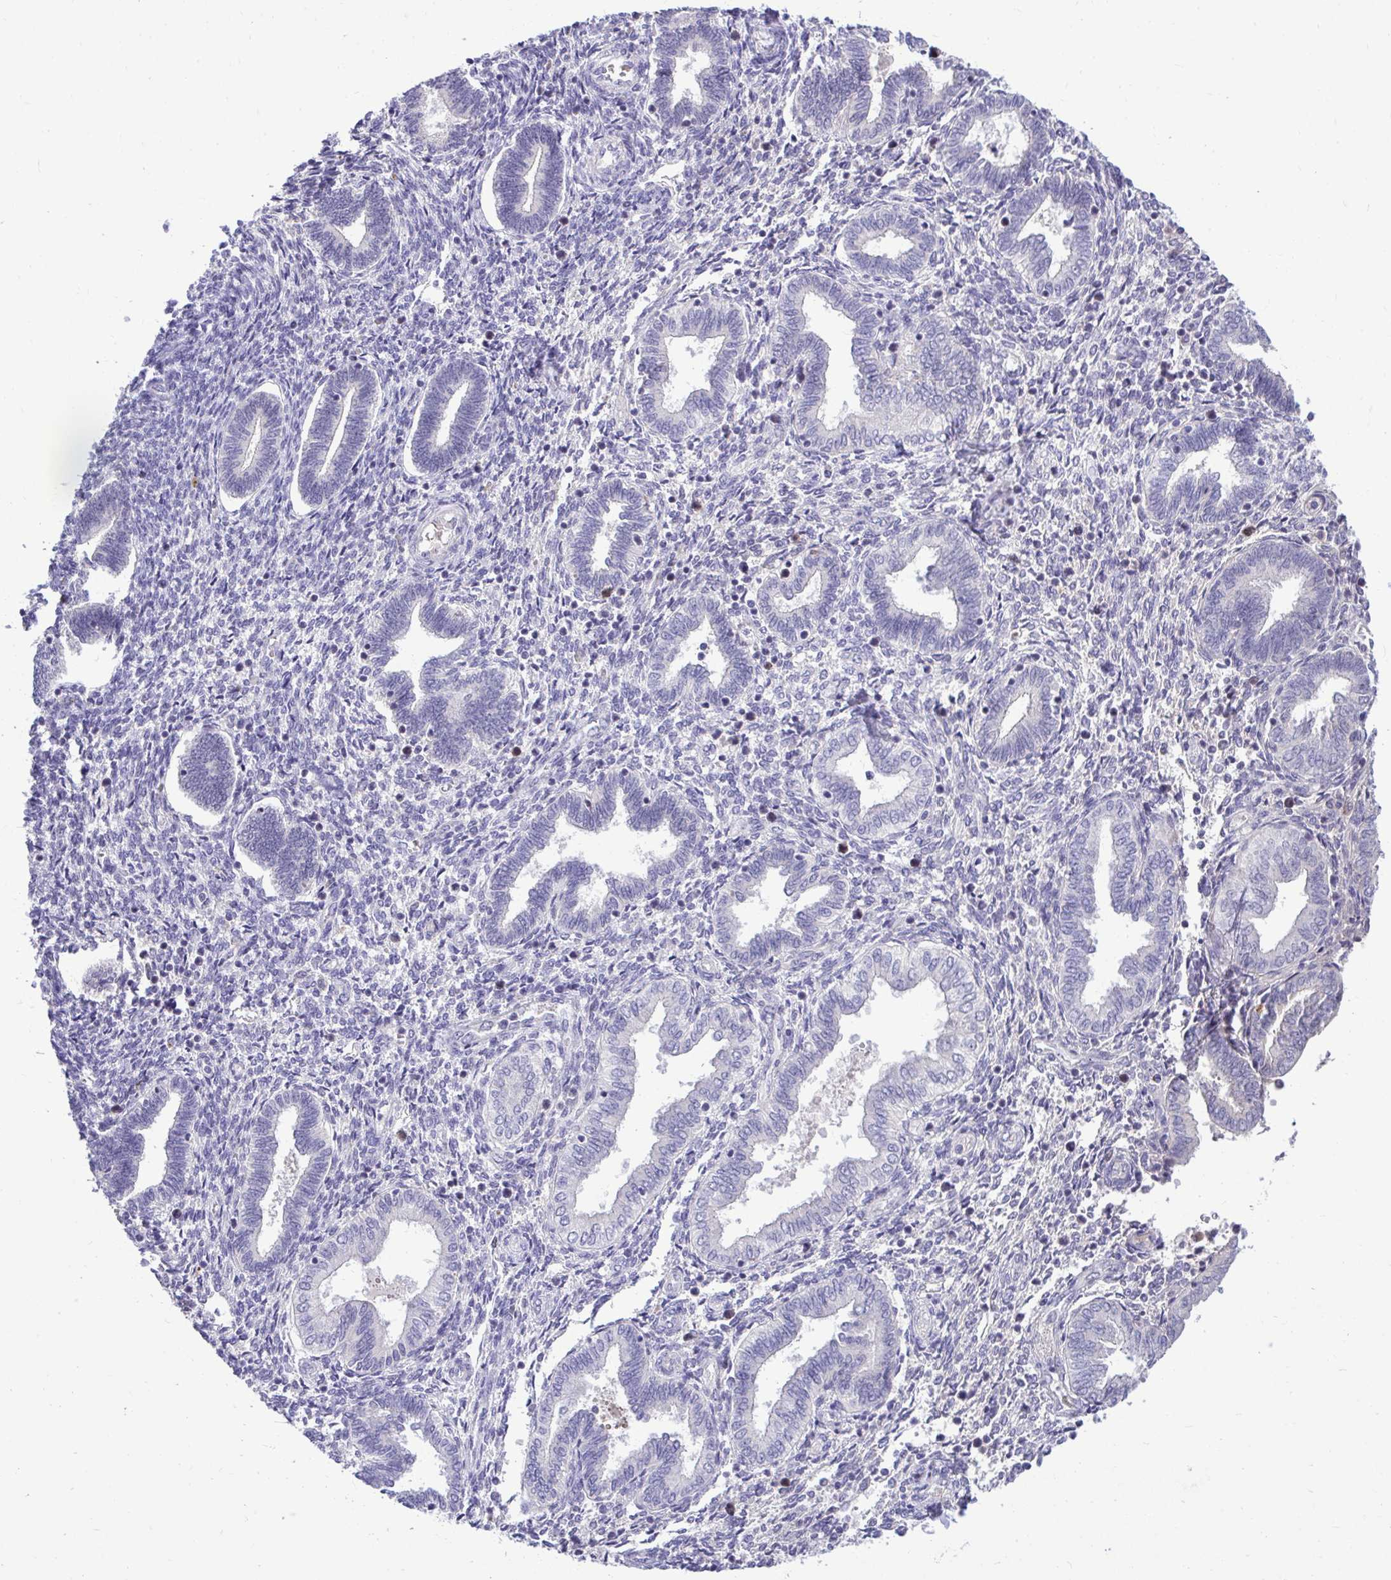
{"staining": {"intensity": "negative", "quantity": "none", "location": "none"}, "tissue": "endometrium", "cell_type": "Cells in endometrial stroma", "image_type": "normal", "snomed": [{"axis": "morphology", "description": "Normal tissue, NOS"}, {"axis": "topography", "description": "Endometrium"}], "caption": "Immunohistochemistry (IHC) image of normal human endometrium stained for a protein (brown), which reveals no positivity in cells in endometrial stroma. (Immunohistochemistry, brightfield microscopy, high magnification).", "gene": "CDC20", "patient": {"sex": "female", "age": 42}}